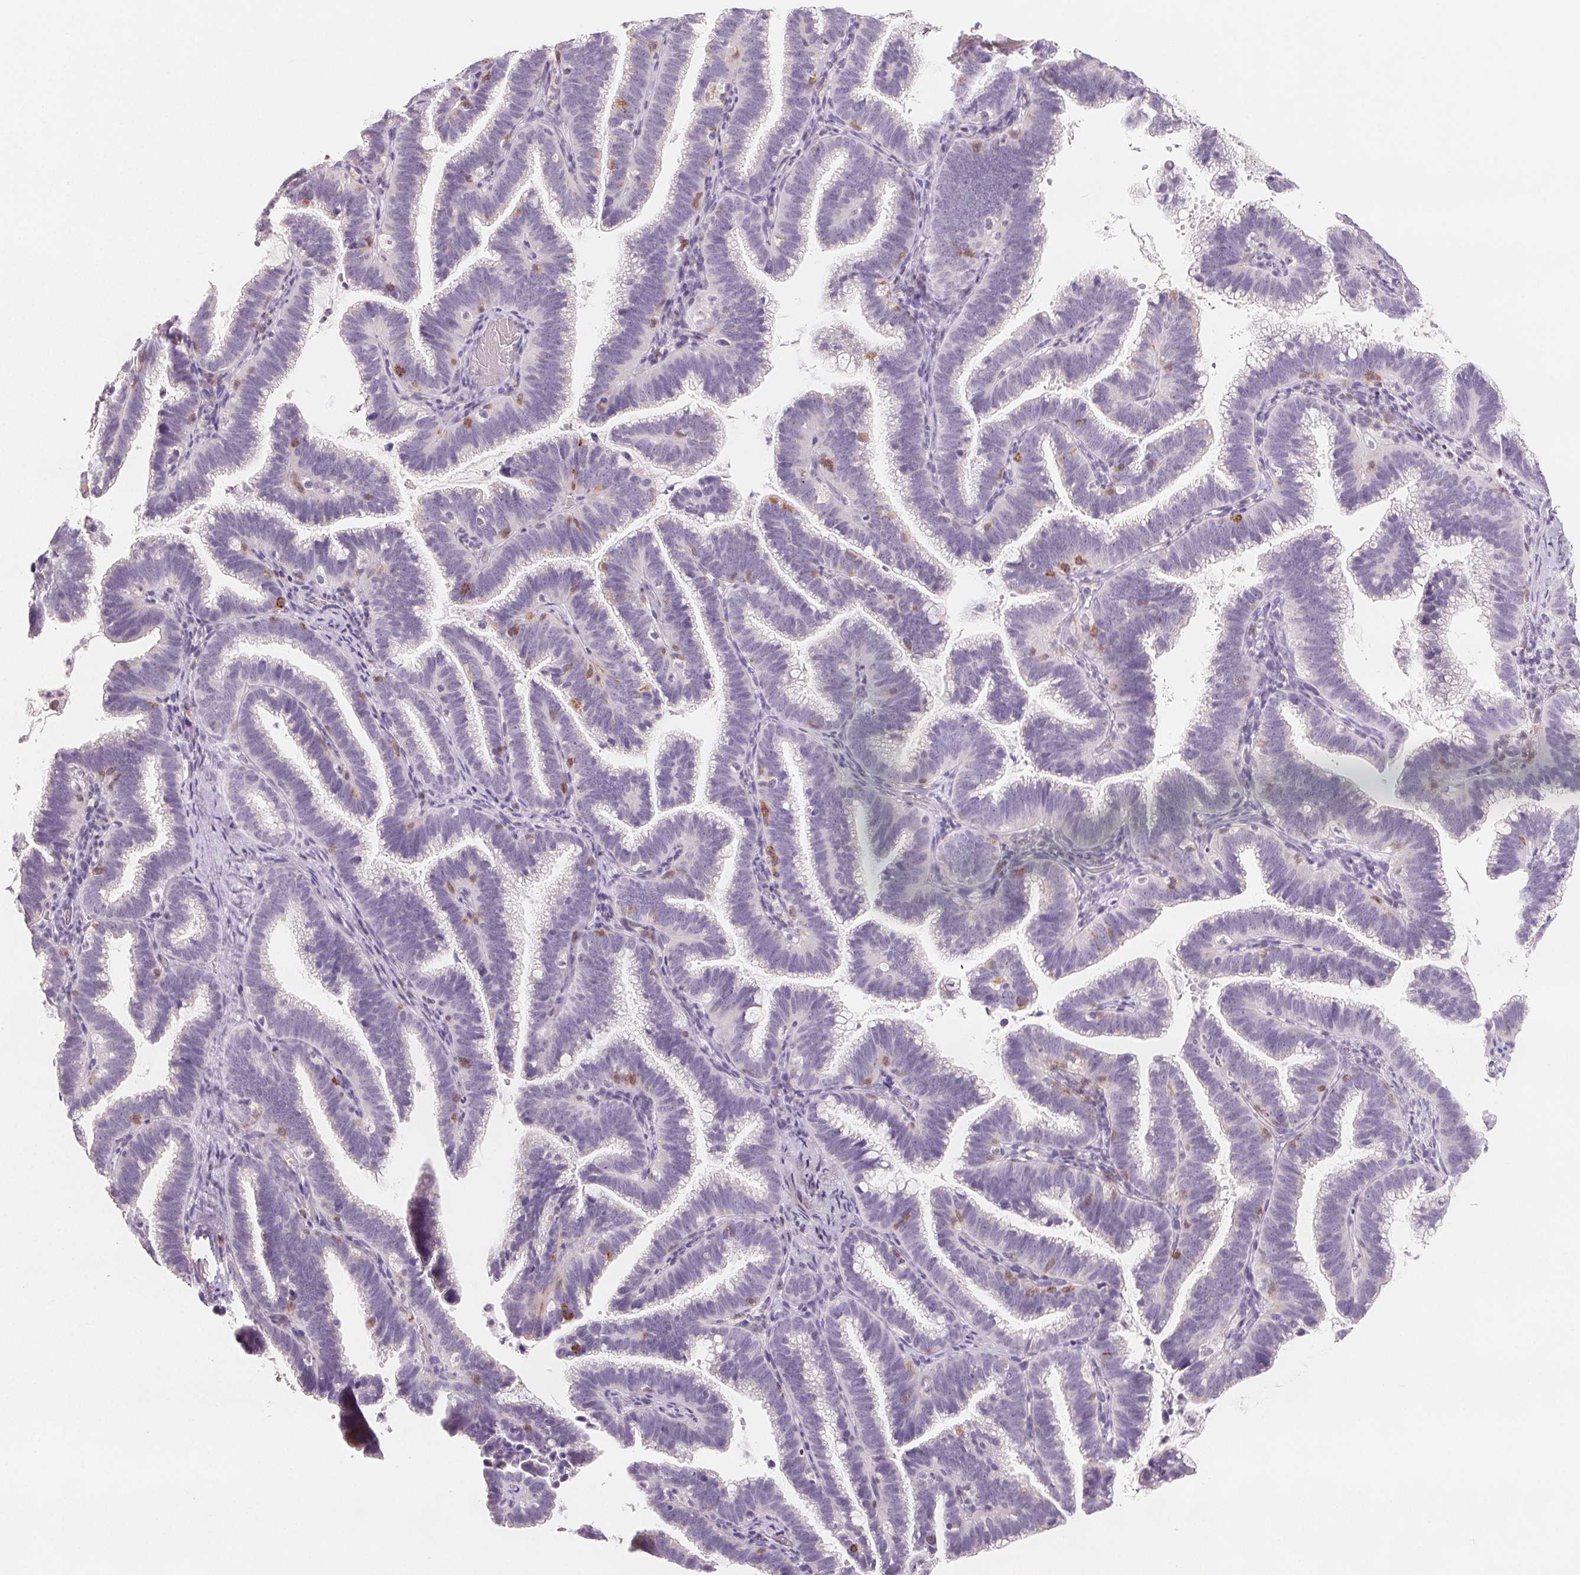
{"staining": {"intensity": "weak", "quantity": "<25%", "location": "cytoplasmic/membranous"}, "tissue": "cervical cancer", "cell_type": "Tumor cells", "image_type": "cancer", "snomed": [{"axis": "morphology", "description": "Adenocarcinoma, NOS"}, {"axis": "topography", "description": "Cervix"}], "caption": "IHC image of cervical cancer (adenocarcinoma) stained for a protein (brown), which reveals no expression in tumor cells.", "gene": "CD69", "patient": {"sex": "female", "age": 61}}